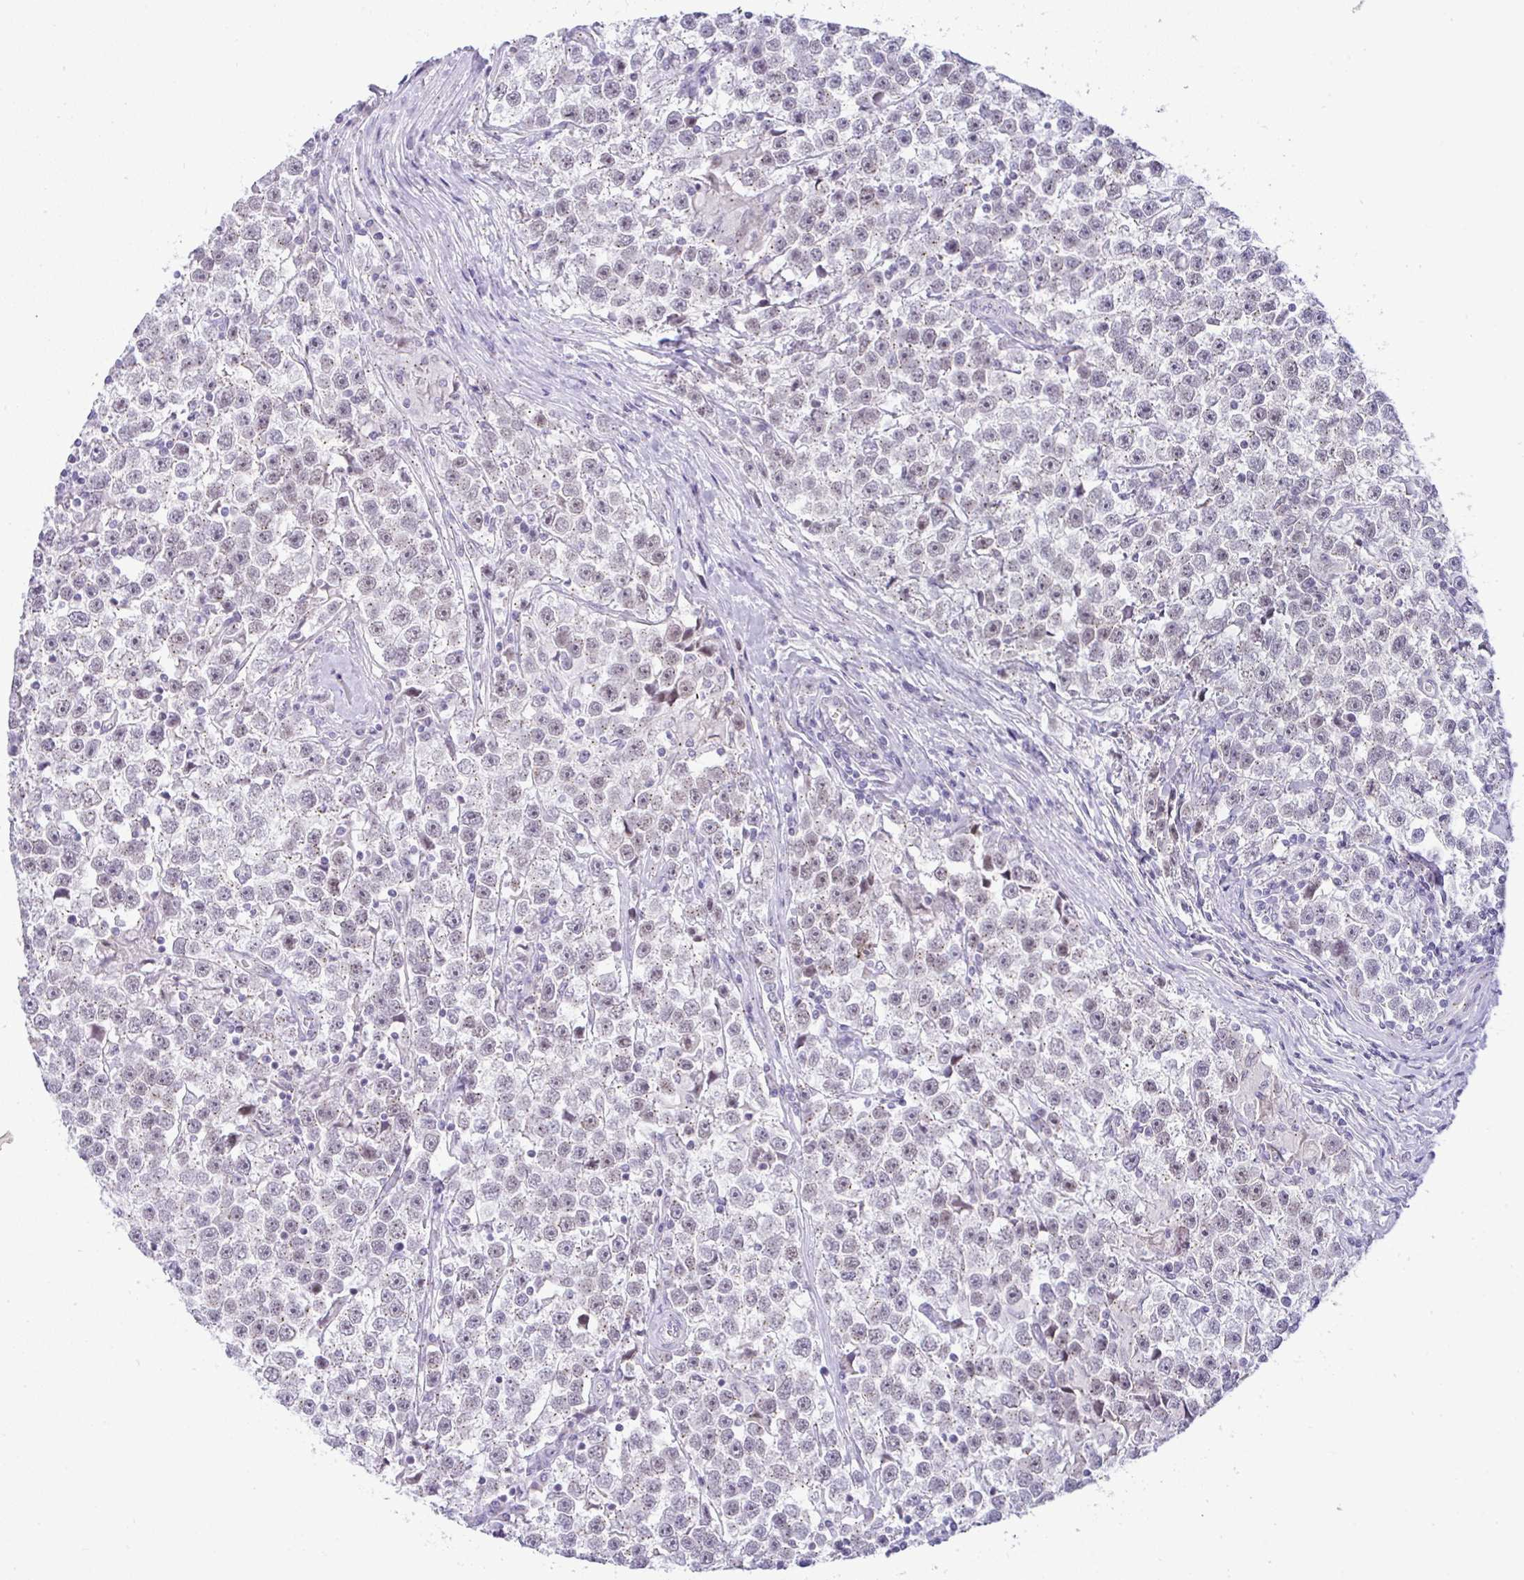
{"staining": {"intensity": "weak", "quantity": "<25%", "location": "nuclear"}, "tissue": "testis cancer", "cell_type": "Tumor cells", "image_type": "cancer", "snomed": [{"axis": "morphology", "description": "Seminoma, NOS"}, {"axis": "topography", "description": "Testis"}], "caption": "DAB (3,3'-diaminobenzidine) immunohistochemical staining of human testis cancer exhibits no significant staining in tumor cells.", "gene": "FAM177A1", "patient": {"sex": "male", "age": 31}}